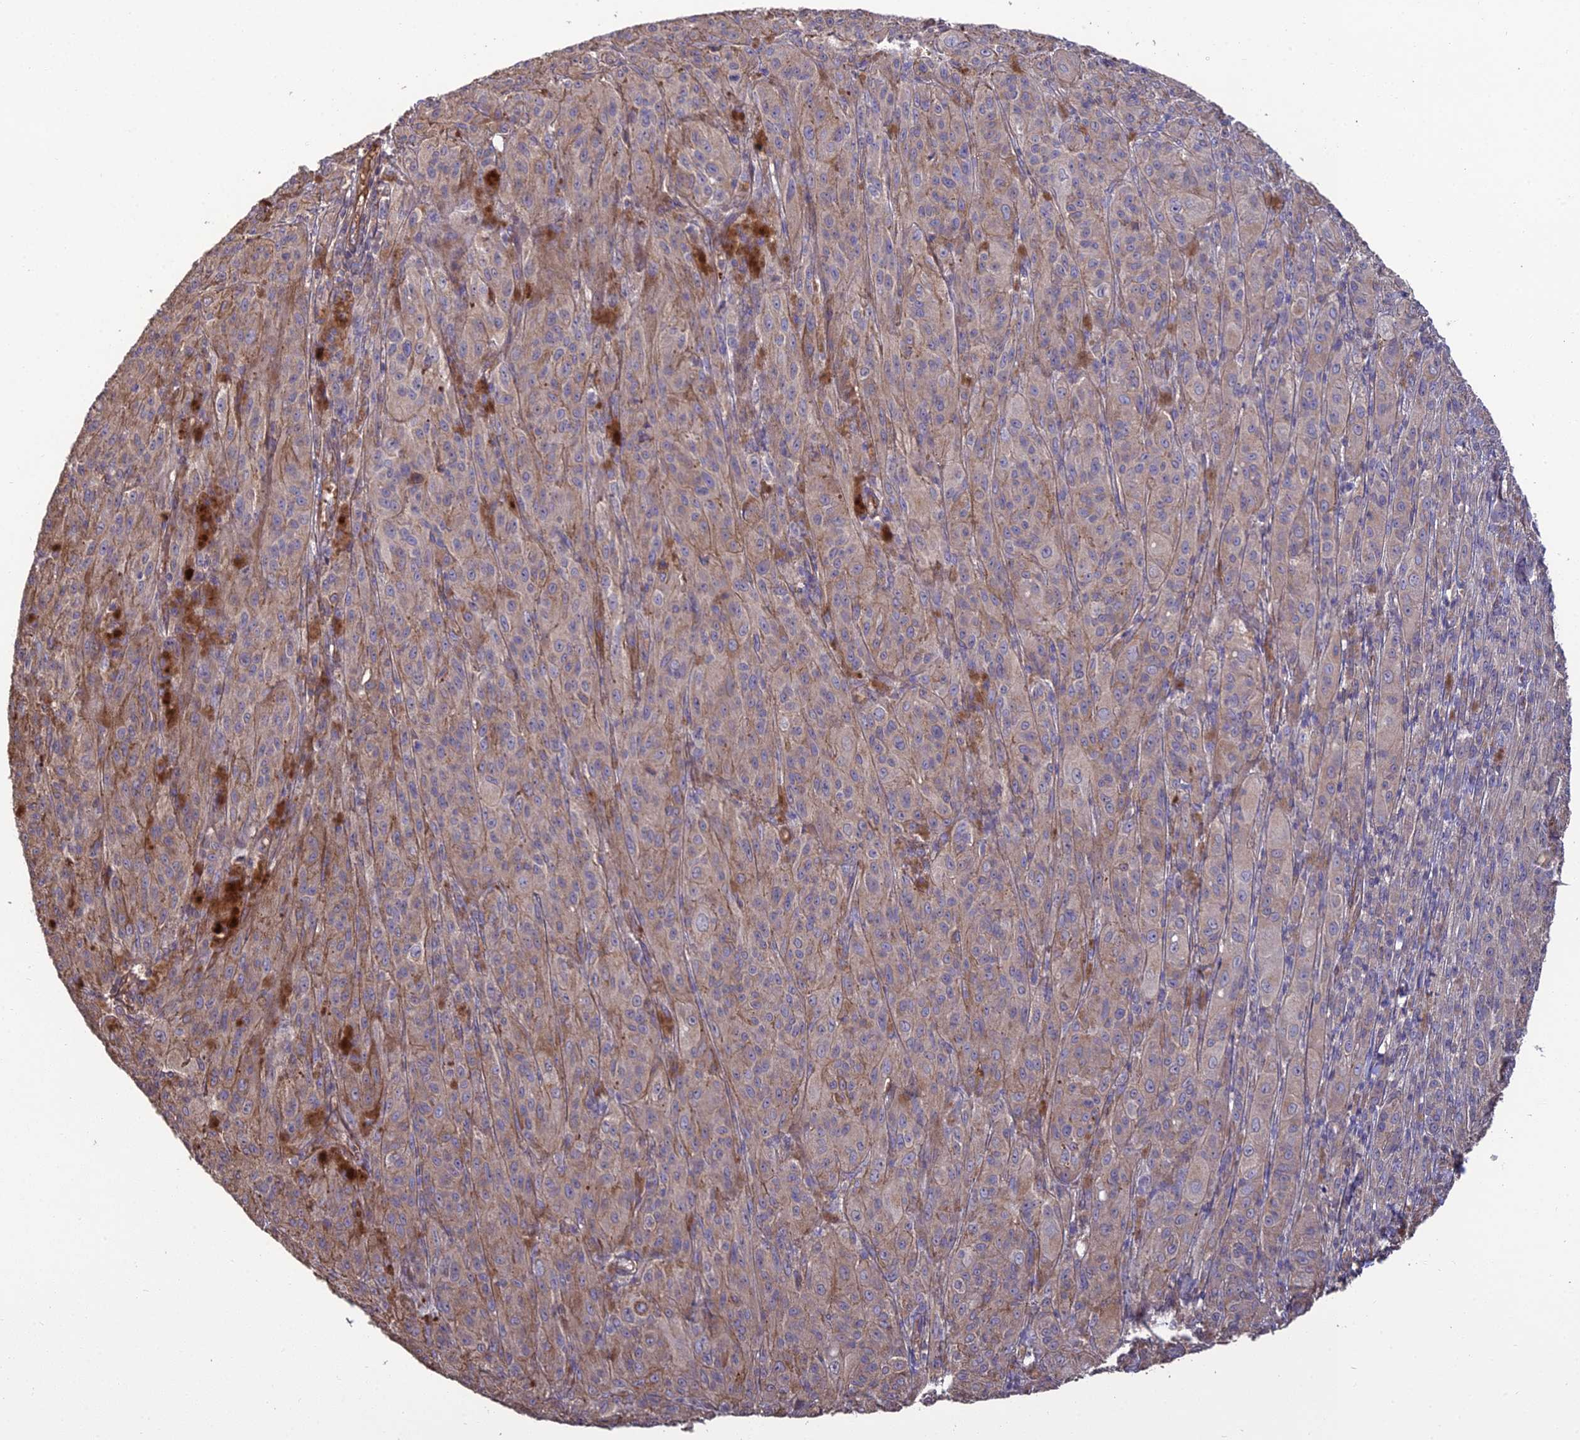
{"staining": {"intensity": "weak", "quantity": "25%-75%", "location": "cytoplasmic/membranous"}, "tissue": "melanoma", "cell_type": "Tumor cells", "image_type": "cancer", "snomed": [{"axis": "morphology", "description": "Malignant melanoma, NOS"}, {"axis": "topography", "description": "Skin"}], "caption": "Immunohistochemical staining of human melanoma exhibits weak cytoplasmic/membranous protein expression in approximately 25%-75% of tumor cells. (DAB (3,3'-diaminobenzidine) = brown stain, brightfield microscopy at high magnification).", "gene": "ATP6V0A2", "patient": {"sex": "female", "age": 52}}